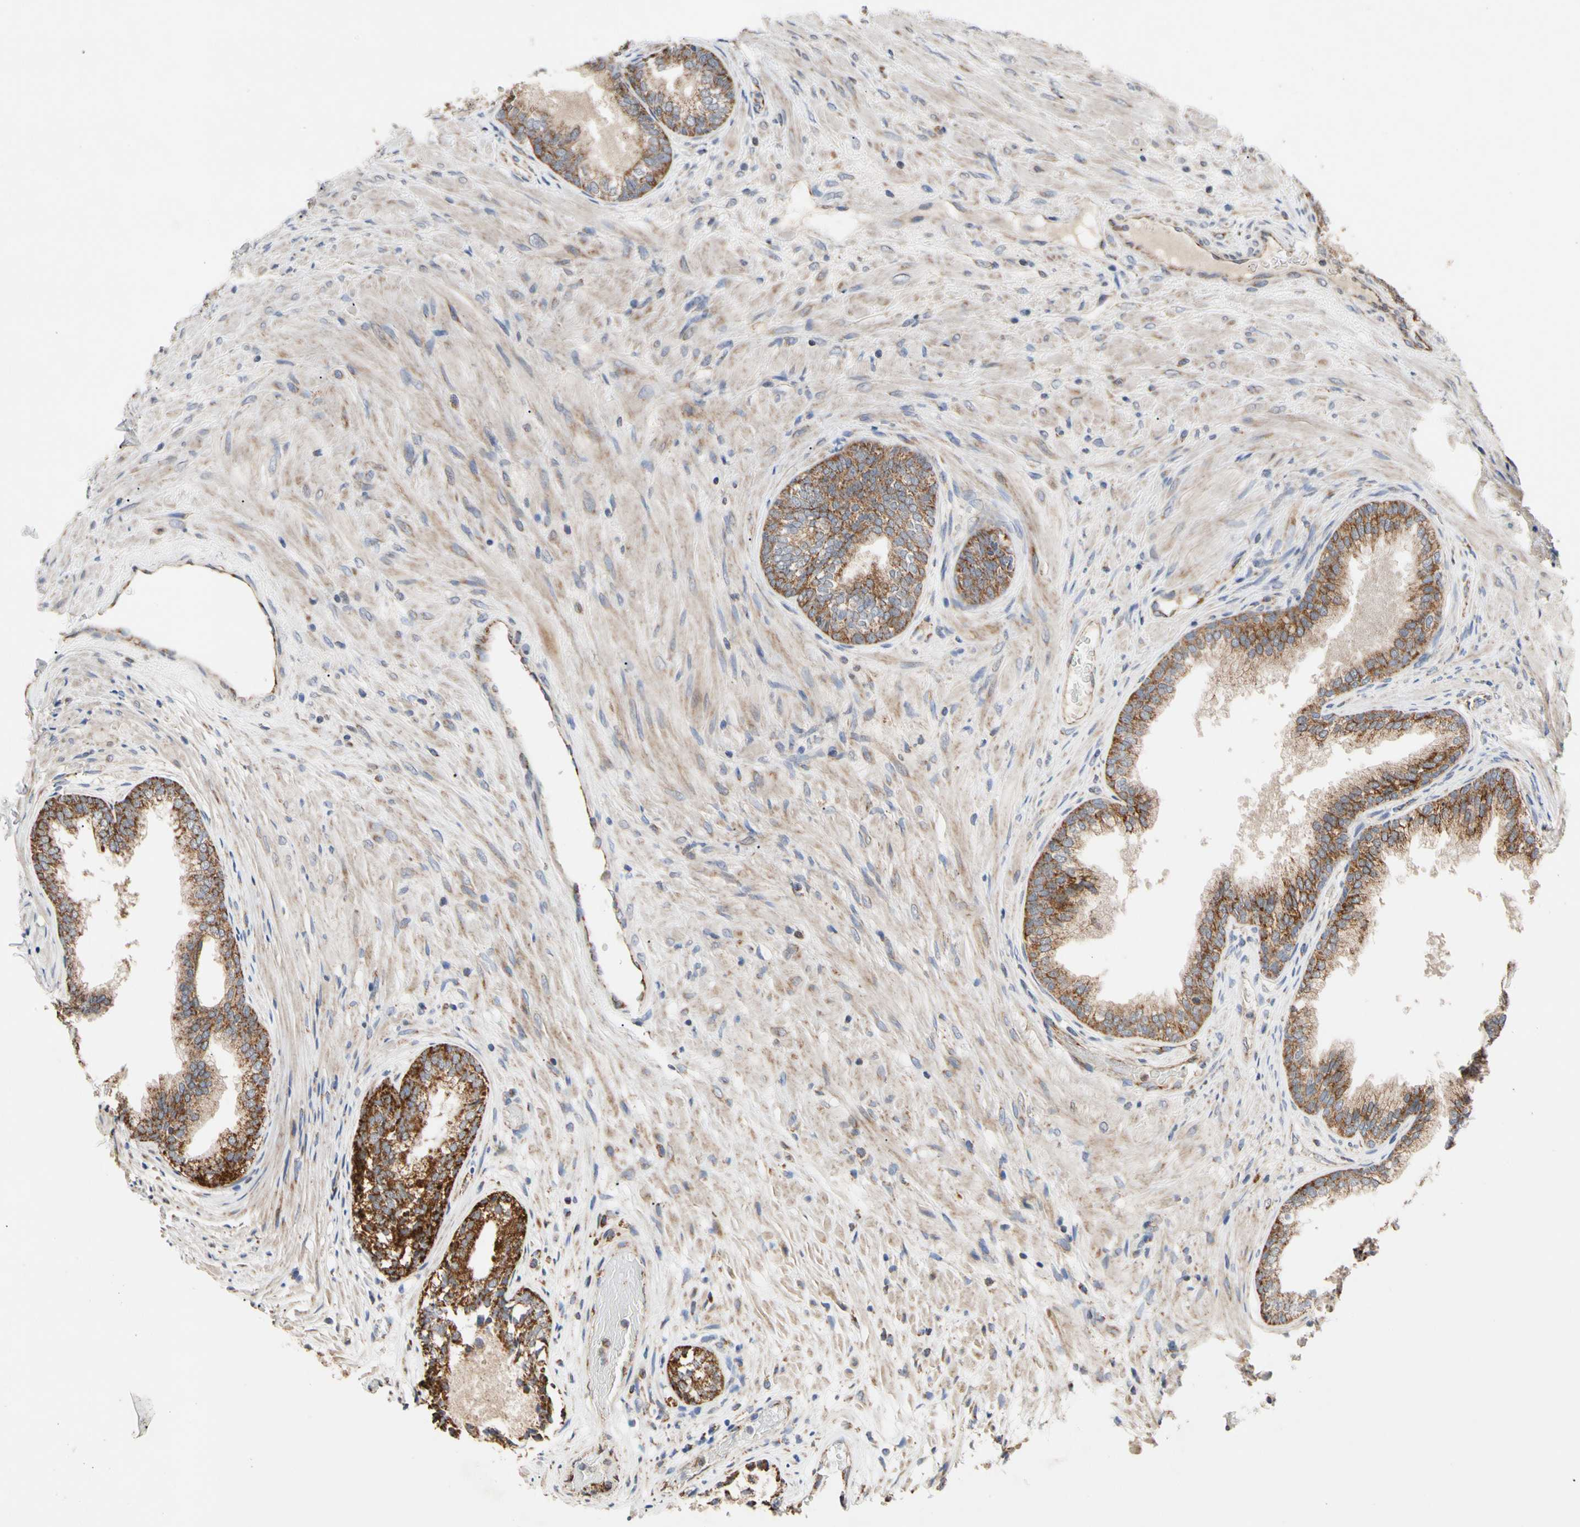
{"staining": {"intensity": "strong", "quantity": "25%-75%", "location": "cytoplasmic/membranous"}, "tissue": "prostate", "cell_type": "Glandular cells", "image_type": "normal", "snomed": [{"axis": "morphology", "description": "Normal tissue, NOS"}, {"axis": "topography", "description": "Prostate"}], "caption": "Immunohistochemical staining of benign prostate exhibits high levels of strong cytoplasmic/membranous positivity in approximately 25%-75% of glandular cells.", "gene": "GPD2", "patient": {"sex": "male", "age": 76}}